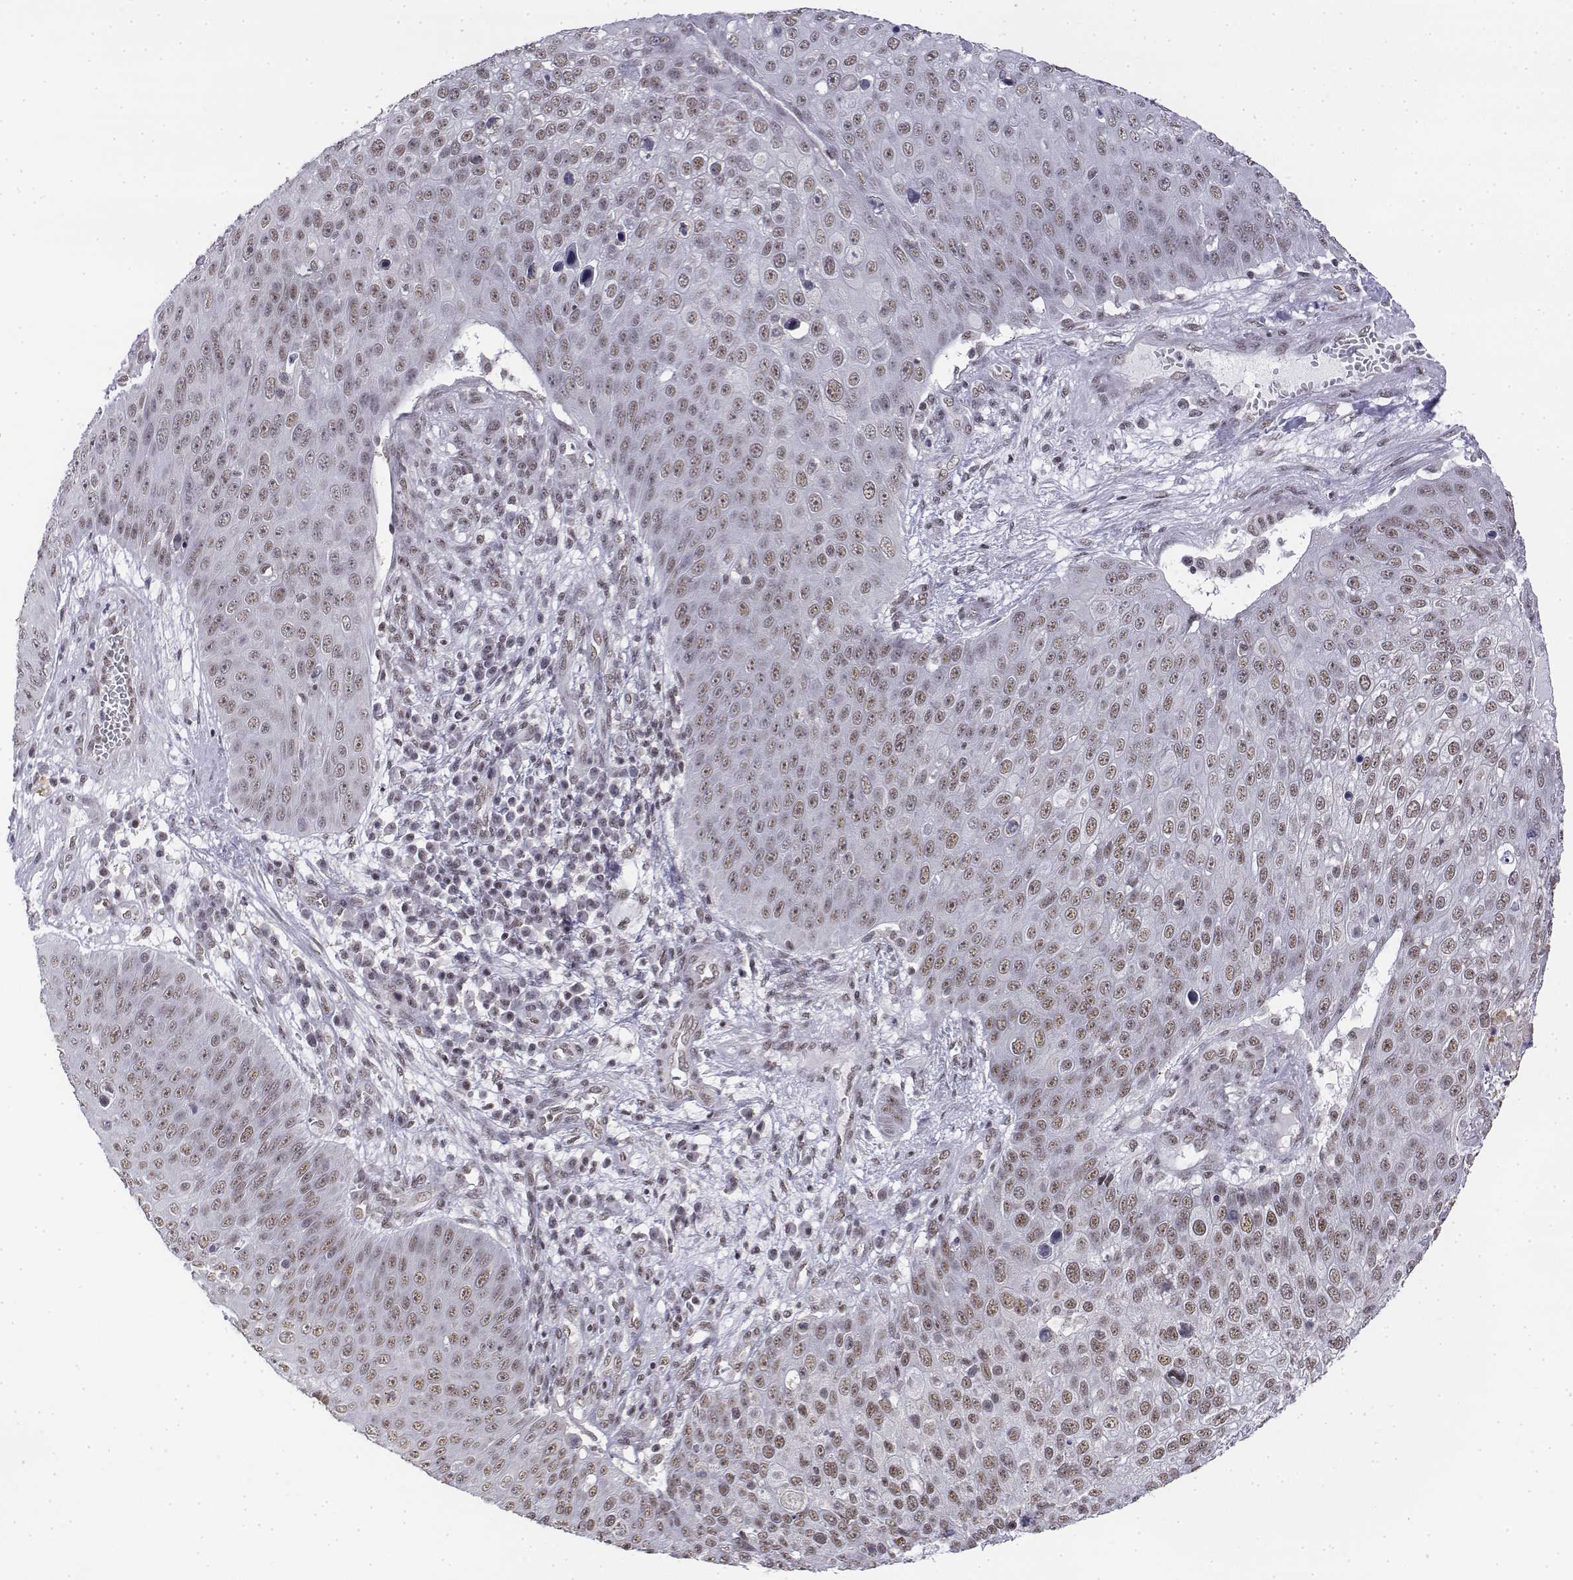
{"staining": {"intensity": "weak", "quantity": ">75%", "location": "nuclear"}, "tissue": "skin cancer", "cell_type": "Tumor cells", "image_type": "cancer", "snomed": [{"axis": "morphology", "description": "Squamous cell carcinoma, NOS"}, {"axis": "topography", "description": "Skin"}], "caption": "About >75% of tumor cells in squamous cell carcinoma (skin) exhibit weak nuclear protein expression as visualized by brown immunohistochemical staining.", "gene": "SETD1A", "patient": {"sex": "male", "age": 71}}